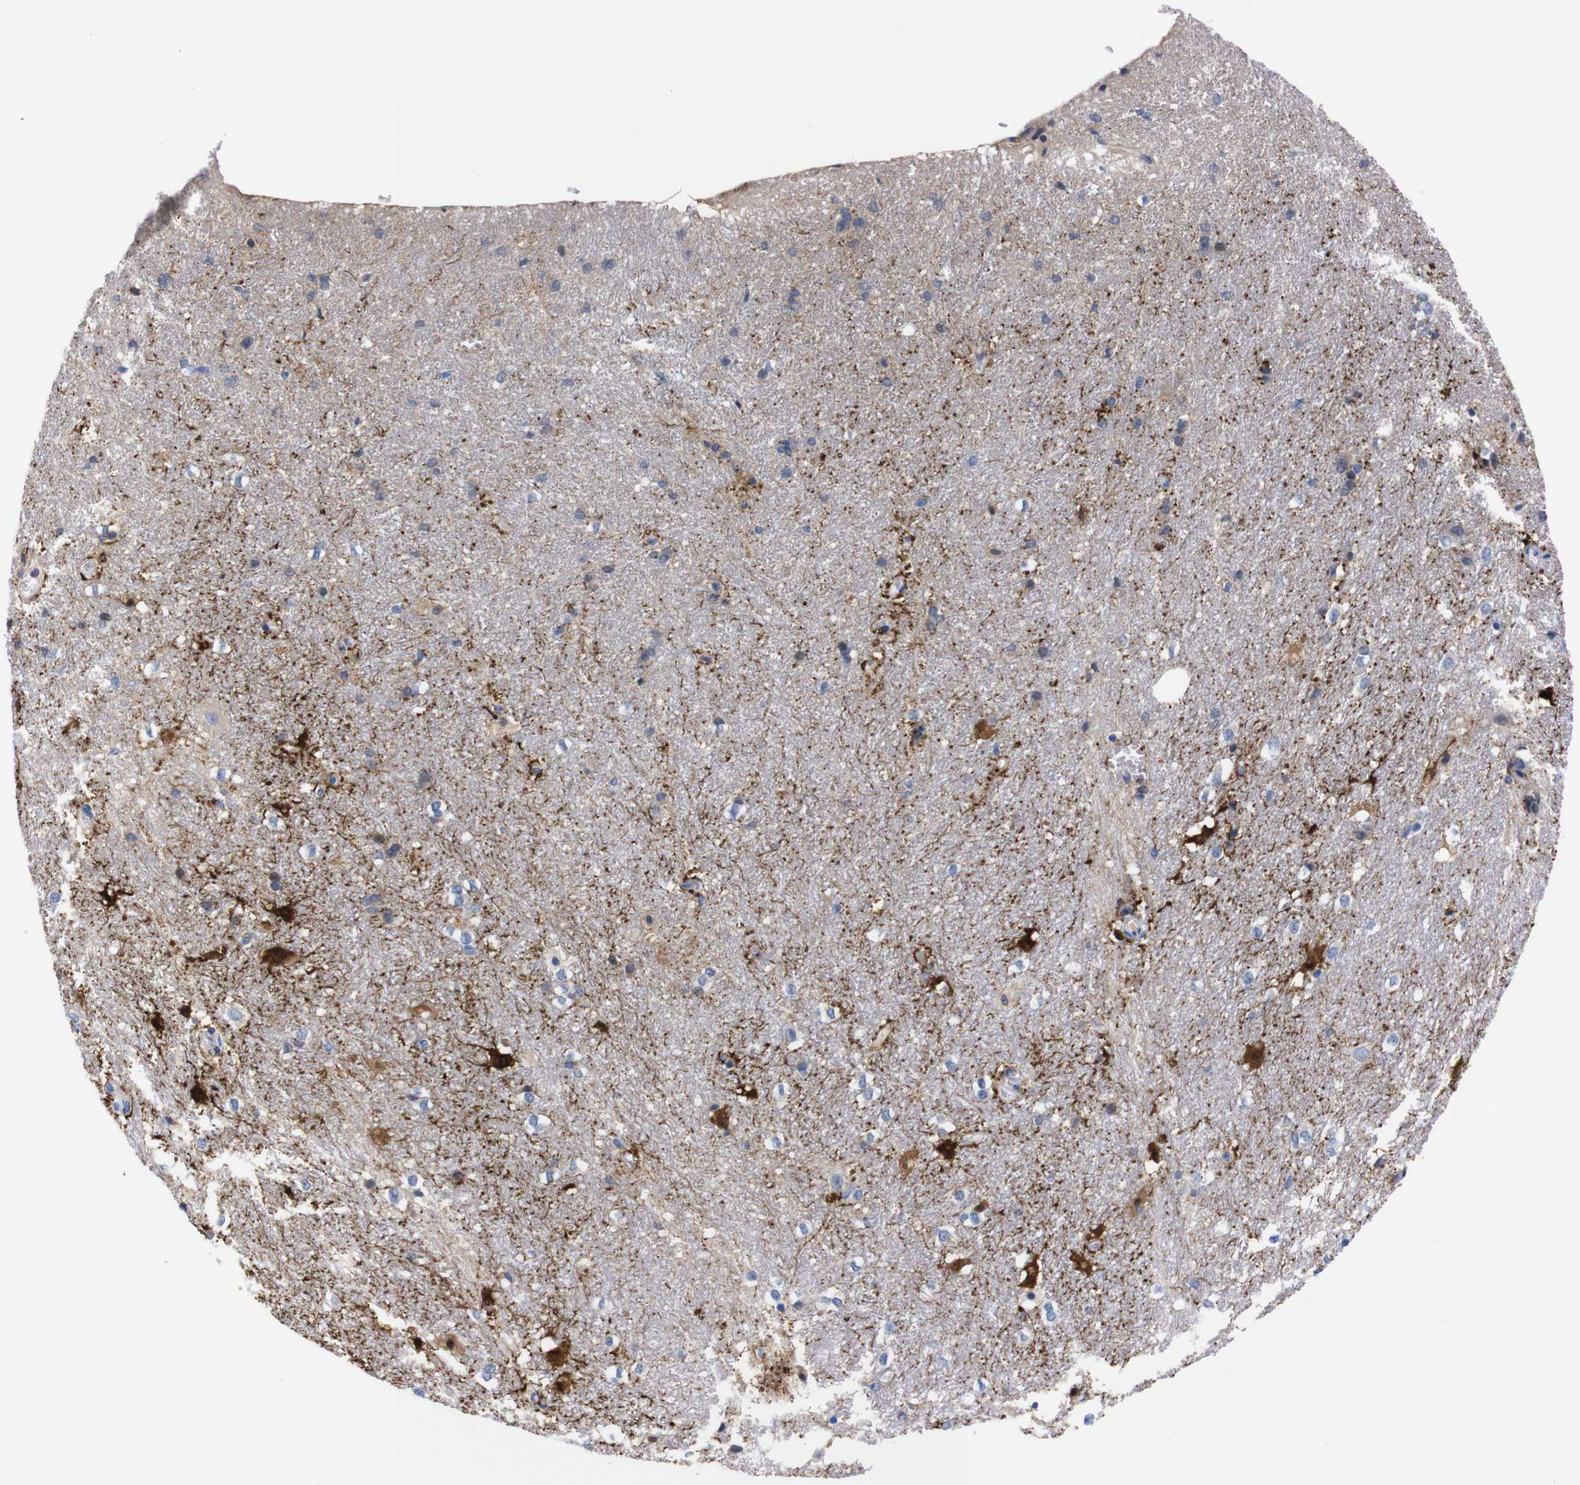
{"staining": {"intensity": "strong", "quantity": "<25%", "location": "cytoplasmic/membranous"}, "tissue": "hippocampus", "cell_type": "Glial cells", "image_type": "normal", "snomed": [{"axis": "morphology", "description": "Normal tissue, NOS"}, {"axis": "topography", "description": "Hippocampus"}], "caption": "Hippocampus stained for a protein (brown) displays strong cytoplasmic/membranous positive positivity in about <25% of glial cells.", "gene": "FAM210A", "patient": {"sex": "female", "age": 19}}